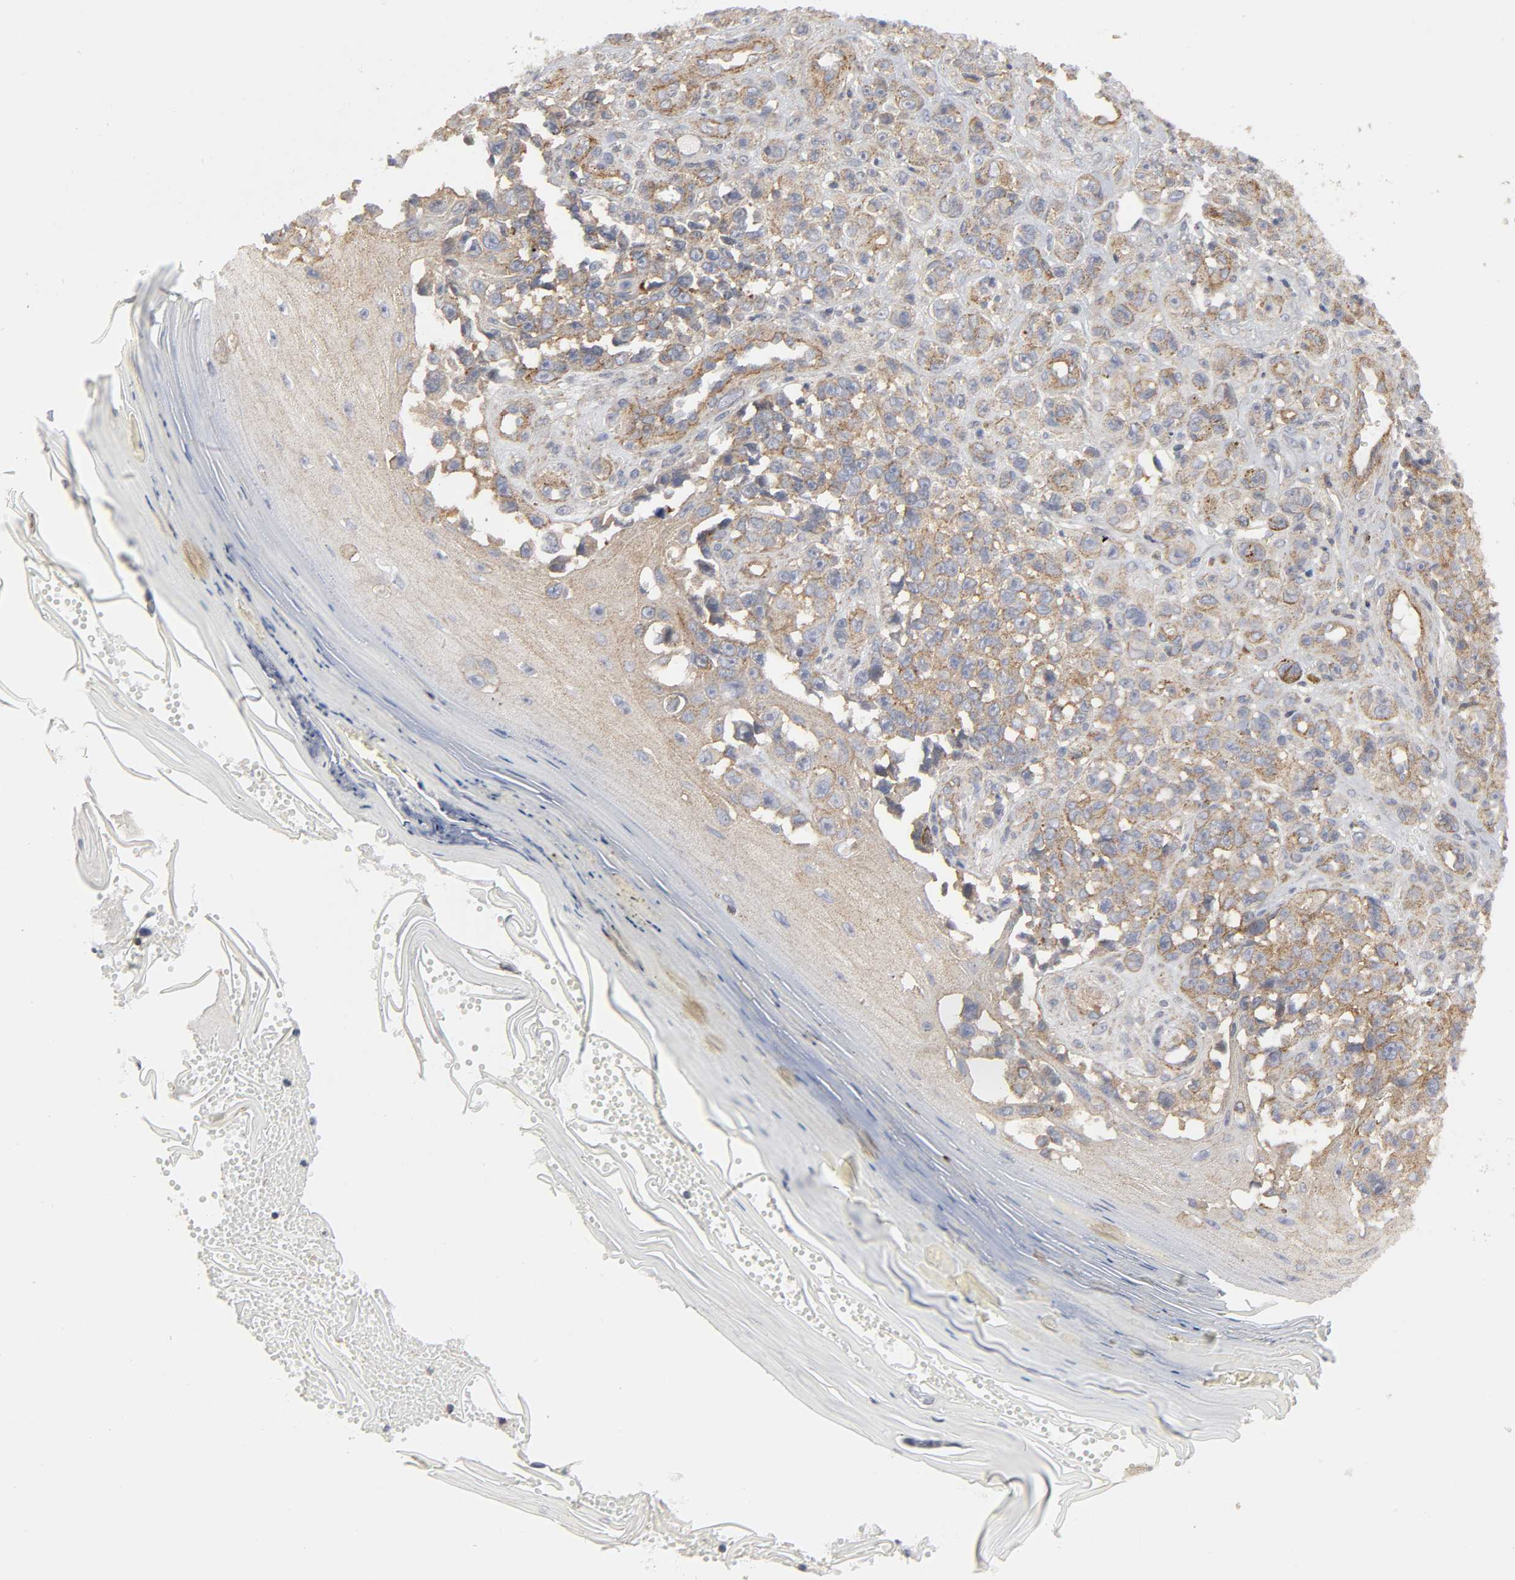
{"staining": {"intensity": "moderate", "quantity": ">75%", "location": "cytoplasmic/membranous"}, "tissue": "melanoma", "cell_type": "Tumor cells", "image_type": "cancer", "snomed": [{"axis": "morphology", "description": "Malignant melanoma, NOS"}, {"axis": "topography", "description": "Skin"}], "caption": "Moderate cytoplasmic/membranous staining is seen in about >75% of tumor cells in melanoma. The staining was performed using DAB, with brown indicating positive protein expression. Nuclei are stained blue with hematoxylin.", "gene": "SH3GLB1", "patient": {"sex": "female", "age": 82}}